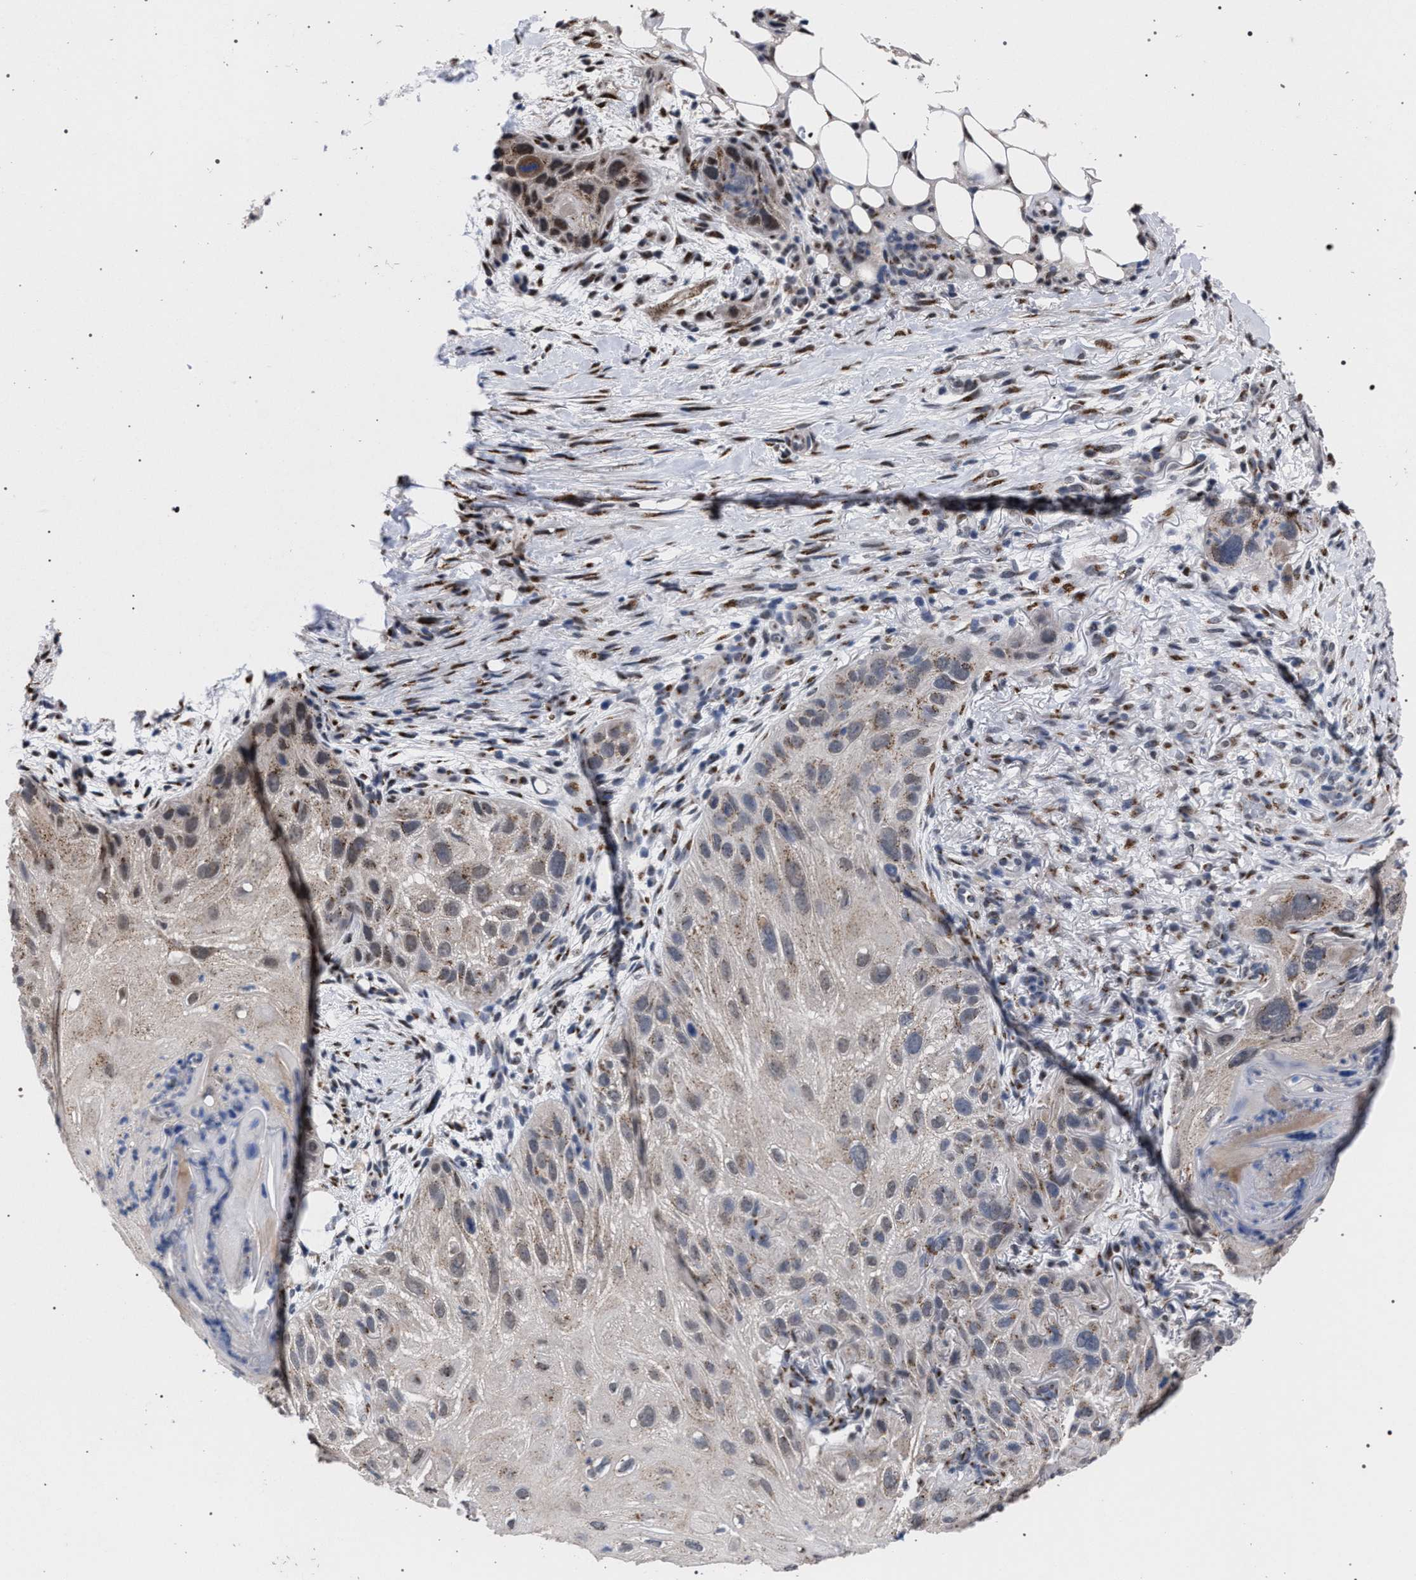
{"staining": {"intensity": "weak", "quantity": ">75%", "location": "cytoplasmic/membranous"}, "tissue": "skin cancer", "cell_type": "Tumor cells", "image_type": "cancer", "snomed": [{"axis": "morphology", "description": "Squamous cell carcinoma, NOS"}, {"axis": "topography", "description": "Skin"}], "caption": "Tumor cells show low levels of weak cytoplasmic/membranous expression in approximately >75% of cells in human skin squamous cell carcinoma. The staining was performed using DAB (3,3'-diaminobenzidine) to visualize the protein expression in brown, while the nuclei were stained in blue with hematoxylin (Magnification: 20x).", "gene": "GOLGA2", "patient": {"sex": "female", "age": 77}}